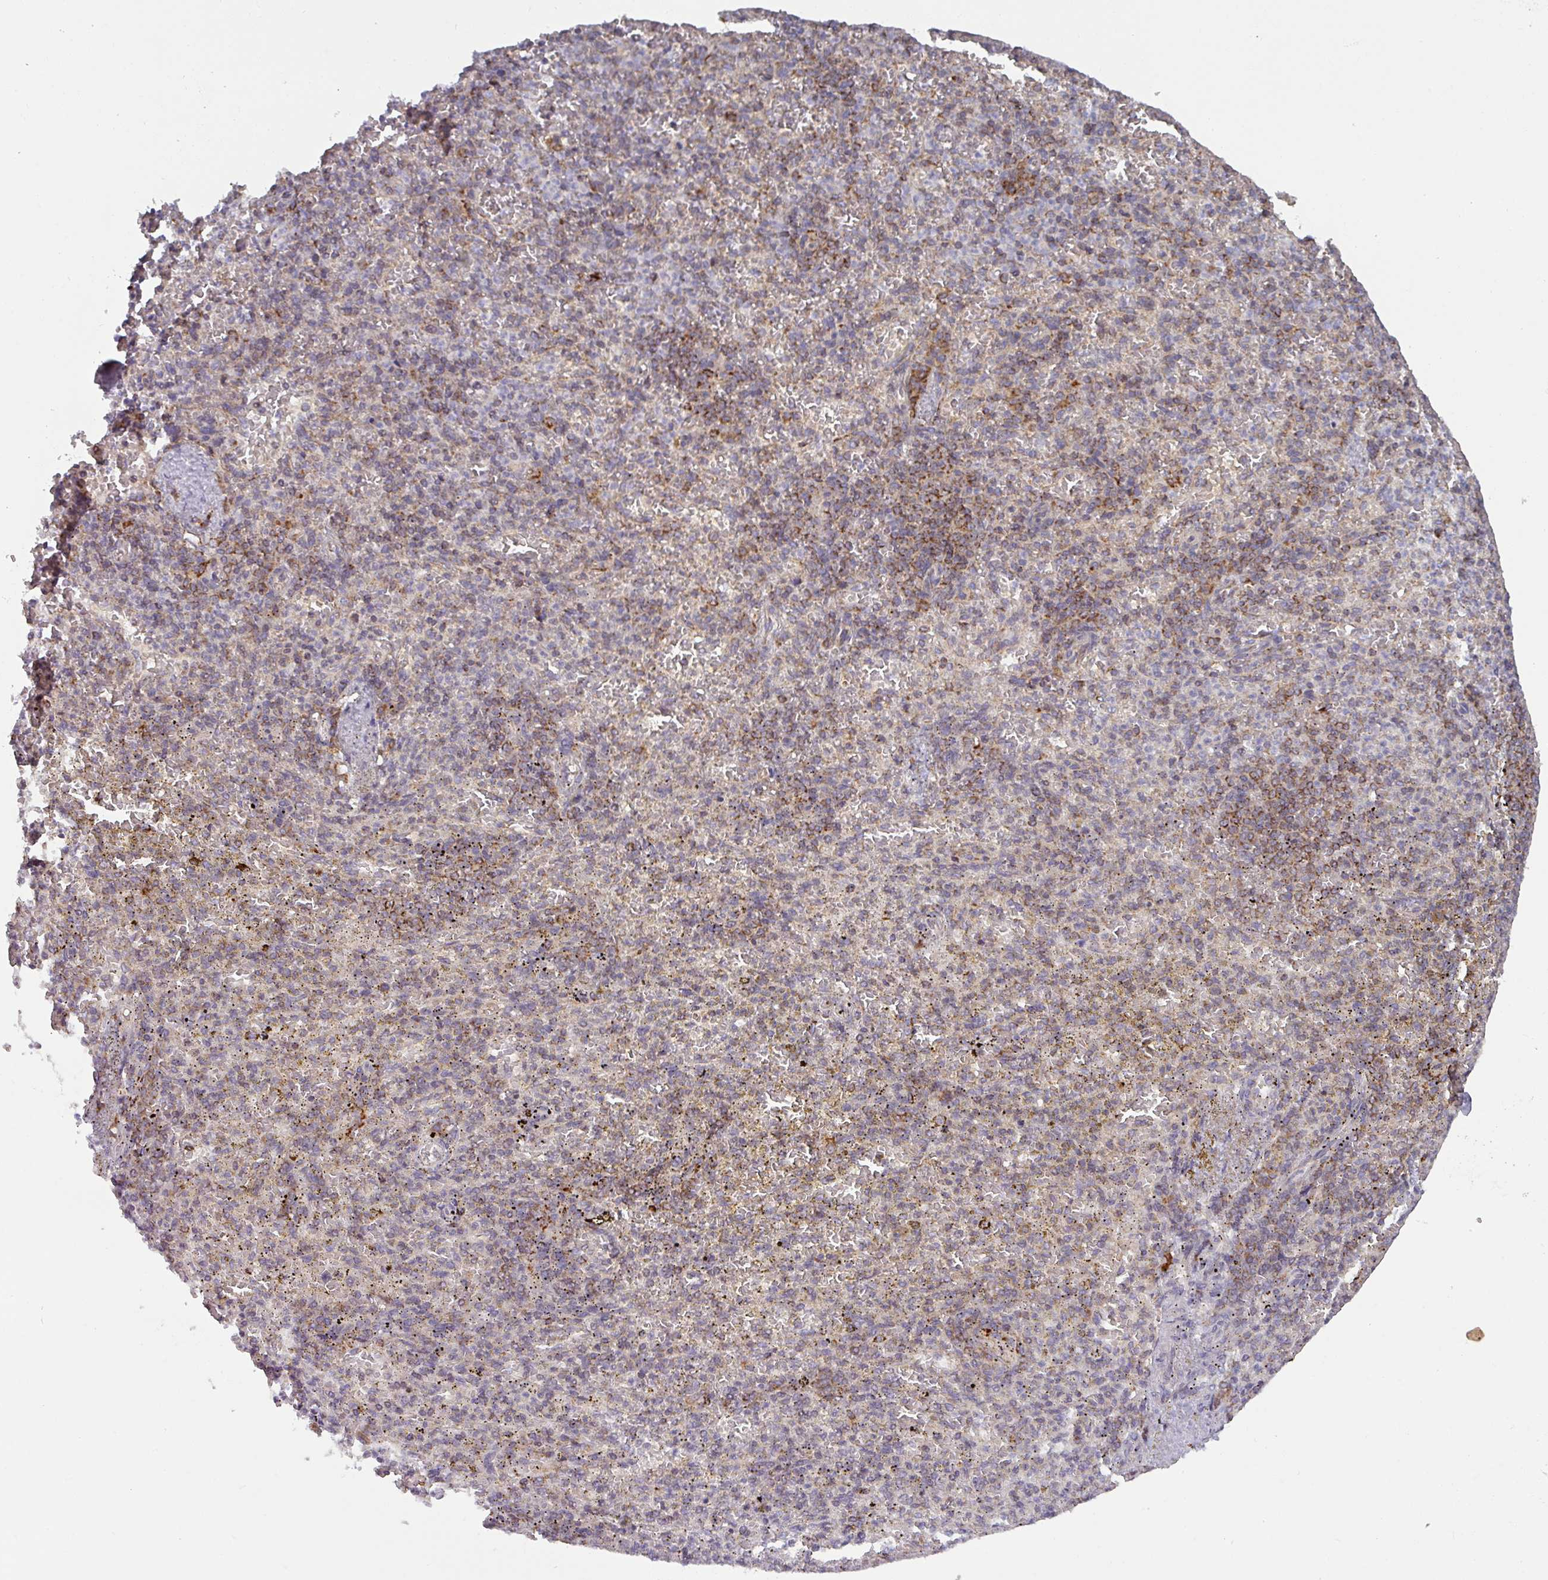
{"staining": {"intensity": "weak", "quantity": "<25%", "location": "cytoplasmic/membranous"}, "tissue": "spleen", "cell_type": "Cells in red pulp", "image_type": "normal", "snomed": [{"axis": "morphology", "description": "Normal tissue, NOS"}, {"axis": "topography", "description": "Spleen"}], "caption": "Cells in red pulp show no significant expression in unremarkable spleen.", "gene": "MRPS16", "patient": {"sex": "female", "age": 74}}